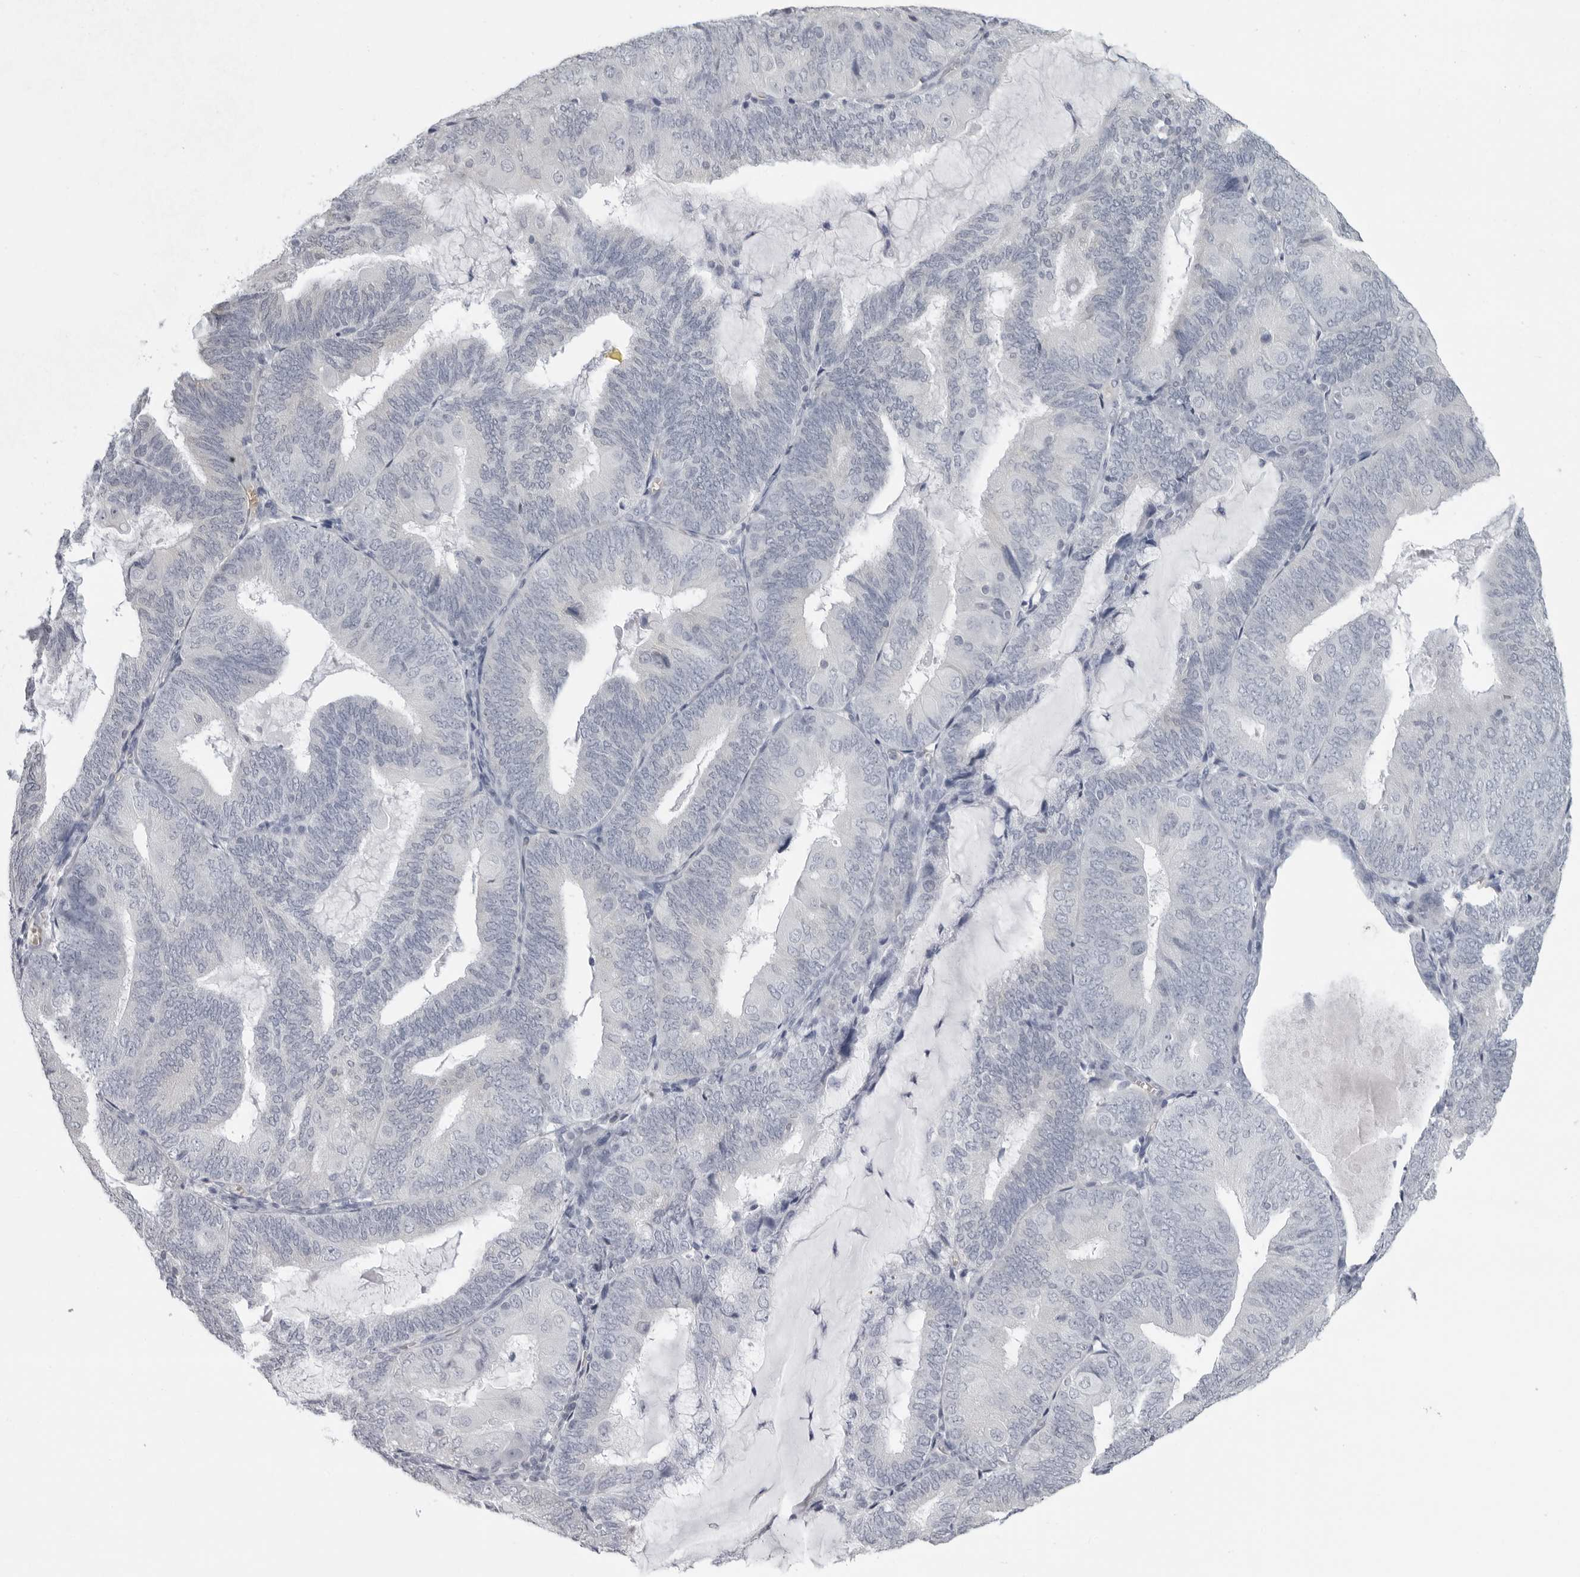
{"staining": {"intensity": "negative", "quantity": "none", "location": "none"}, "tissue": "endometrial cancer", "cell_type": "Tumor cells", "image_type": "cancer", "snomed": [{"axis": "morphology", "description": "Adenocarcinoma, NOS"}, {"axis": "topography", "description": "Endometrium"}], "caption": "Tumor cells show no significant staining in endometrial adenocarcinoma. Brightfield microscopy of immunohistochemistry stained with DAB (brown) and hematoxylin (blue), captured at high magnification.", "gene": "EPB41", "patient": {"sex": "female", "age": 81}}